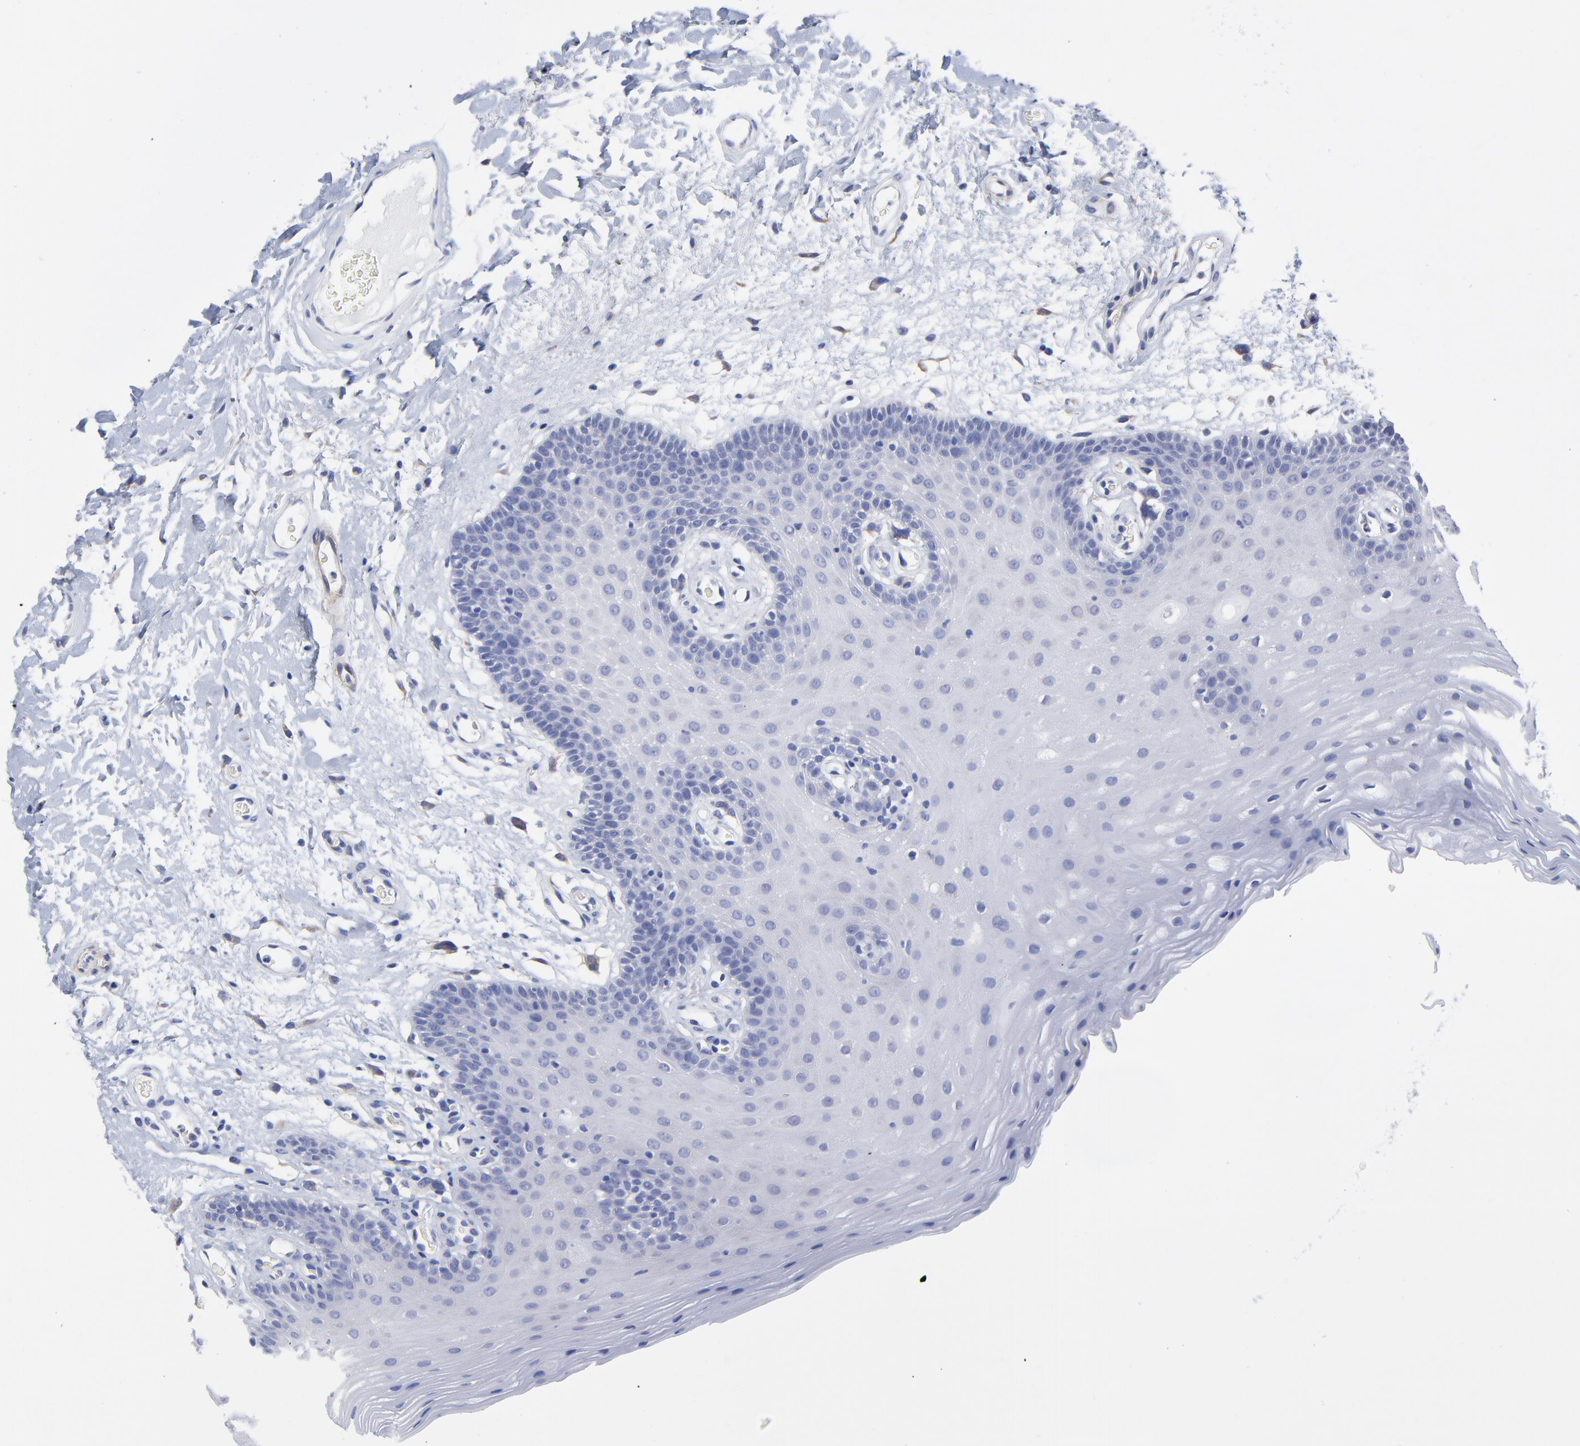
{"staining": {"intensity": "negative", "quantity": "none", "location": "none"}, "tissue": "oral mucosa", "cell_type": "Squamous epithelial cells", "image_type": "normal", "snomed": [{"axis": "morphology", "description": "Normal tissue, NOS"}, {"axis": "morphology", "description": "Squamous cell carcinoma, NOS"}, {"axis": "topography", "description": "Skeletal muscle"}, {"axis": "topography", "description": "Oral tissue"}, {"axis": "topography", "description": "Head-Neck"}], "caption": "Immunohistochemical staining of unremarkable human oral mucosa demonstrates no significant expression in squamous epithelial cells.", "gene": "DUSP9", "patient": {"sex": "male", "age": 71}}